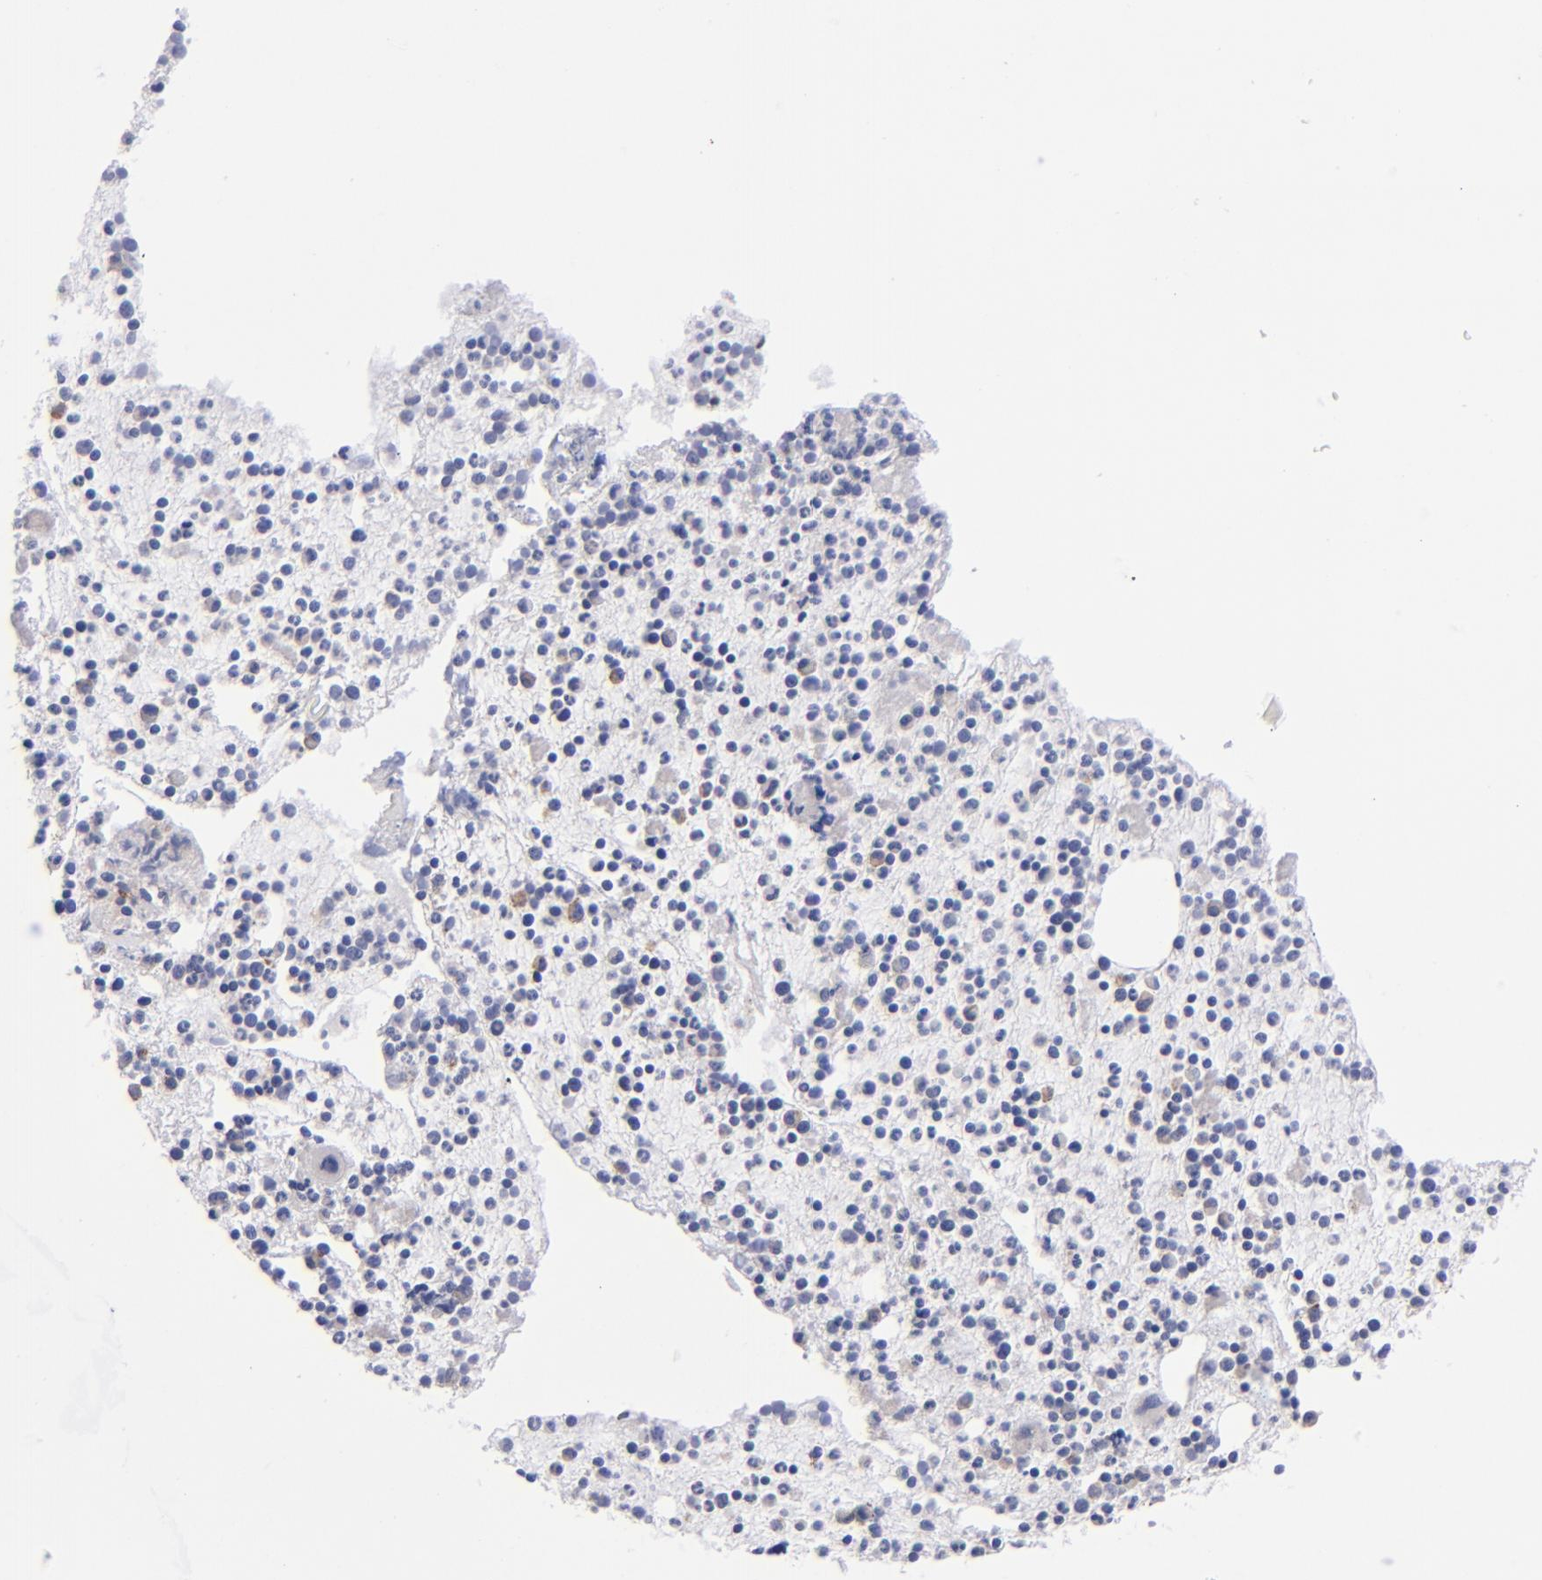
{"staining": {"intensity": "moderate", "quantity": "25%-75%", "location": "cytoplasmic/membranous"}, "tissue": "bone marrow", "cell_type": "Hematopoietic cells", "image_type": "normal", "snomed": [{"axis": "morphology", "description": "Normal tissue, NOS"}, {"axis": "topography", "description": "Bone marrow"}], "caption": "A photomicrograph of human bone marrow stained for a protein reveals moderate cytoplasmic/membranous brown staining in hematopoietic cells.", "gene": "MFGE8", "patient": {"sex": "male", "age": 15}}